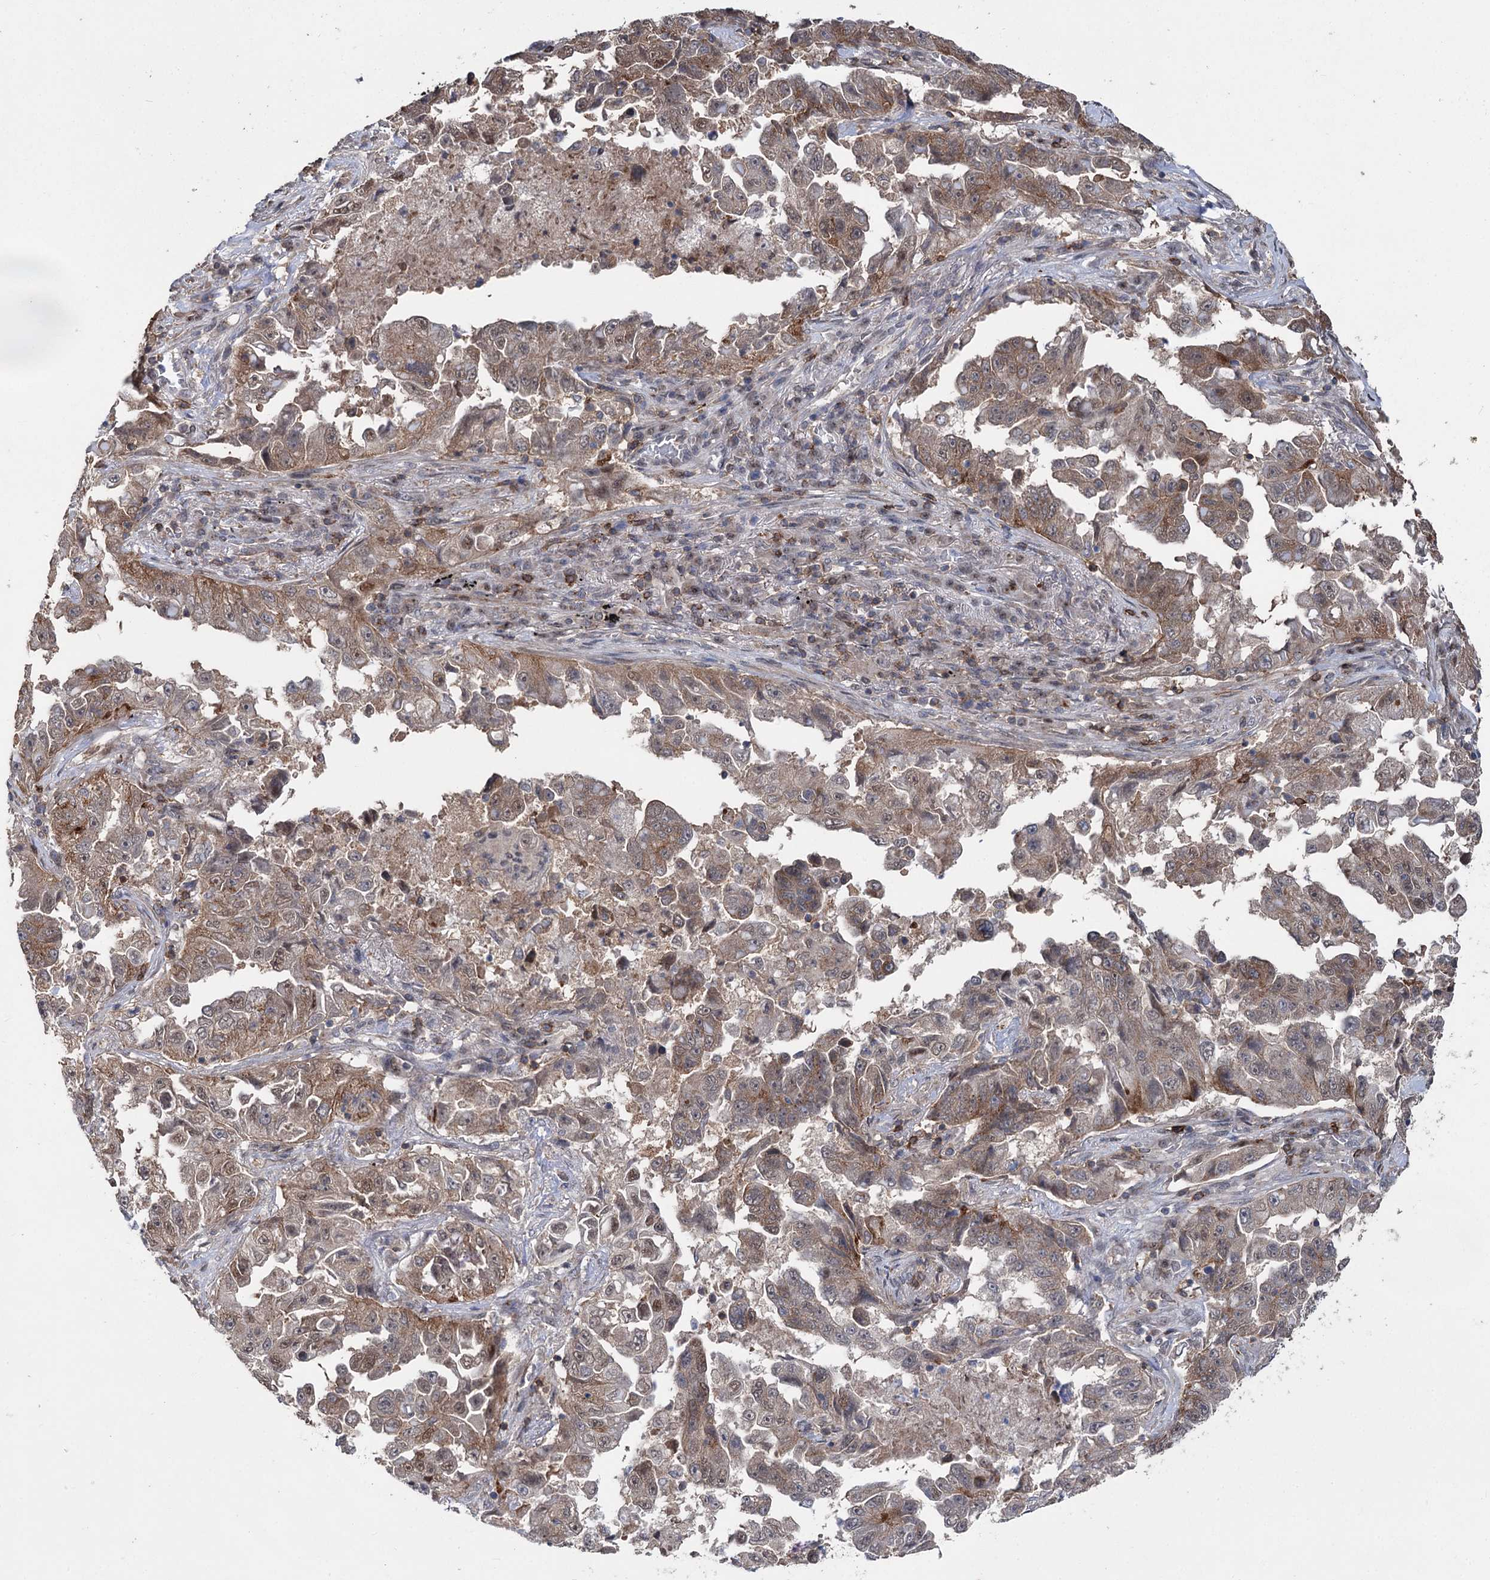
{"staining": {"intensity": "moderate", "quantity": ">75%", "location": "cytoplasmic/membranous,nuclear"}, "tissue": "lung cancer", "cell_type": "Tumor cells", "image_type": "cancer", "snomed": [{"axis": "morphology", "description": "Adenocarcinoma, NOS"}, {"axis": "topography", "description": "Lung"}], "caption": "Protein expression analysis of human lung adenocarcinoma reveals moderate cytoplasmic/membranous and nuclear expression in approximately >75% of tumor cells.", "gene": "STX6", "patient": {"sex": "female", "age": 51}}